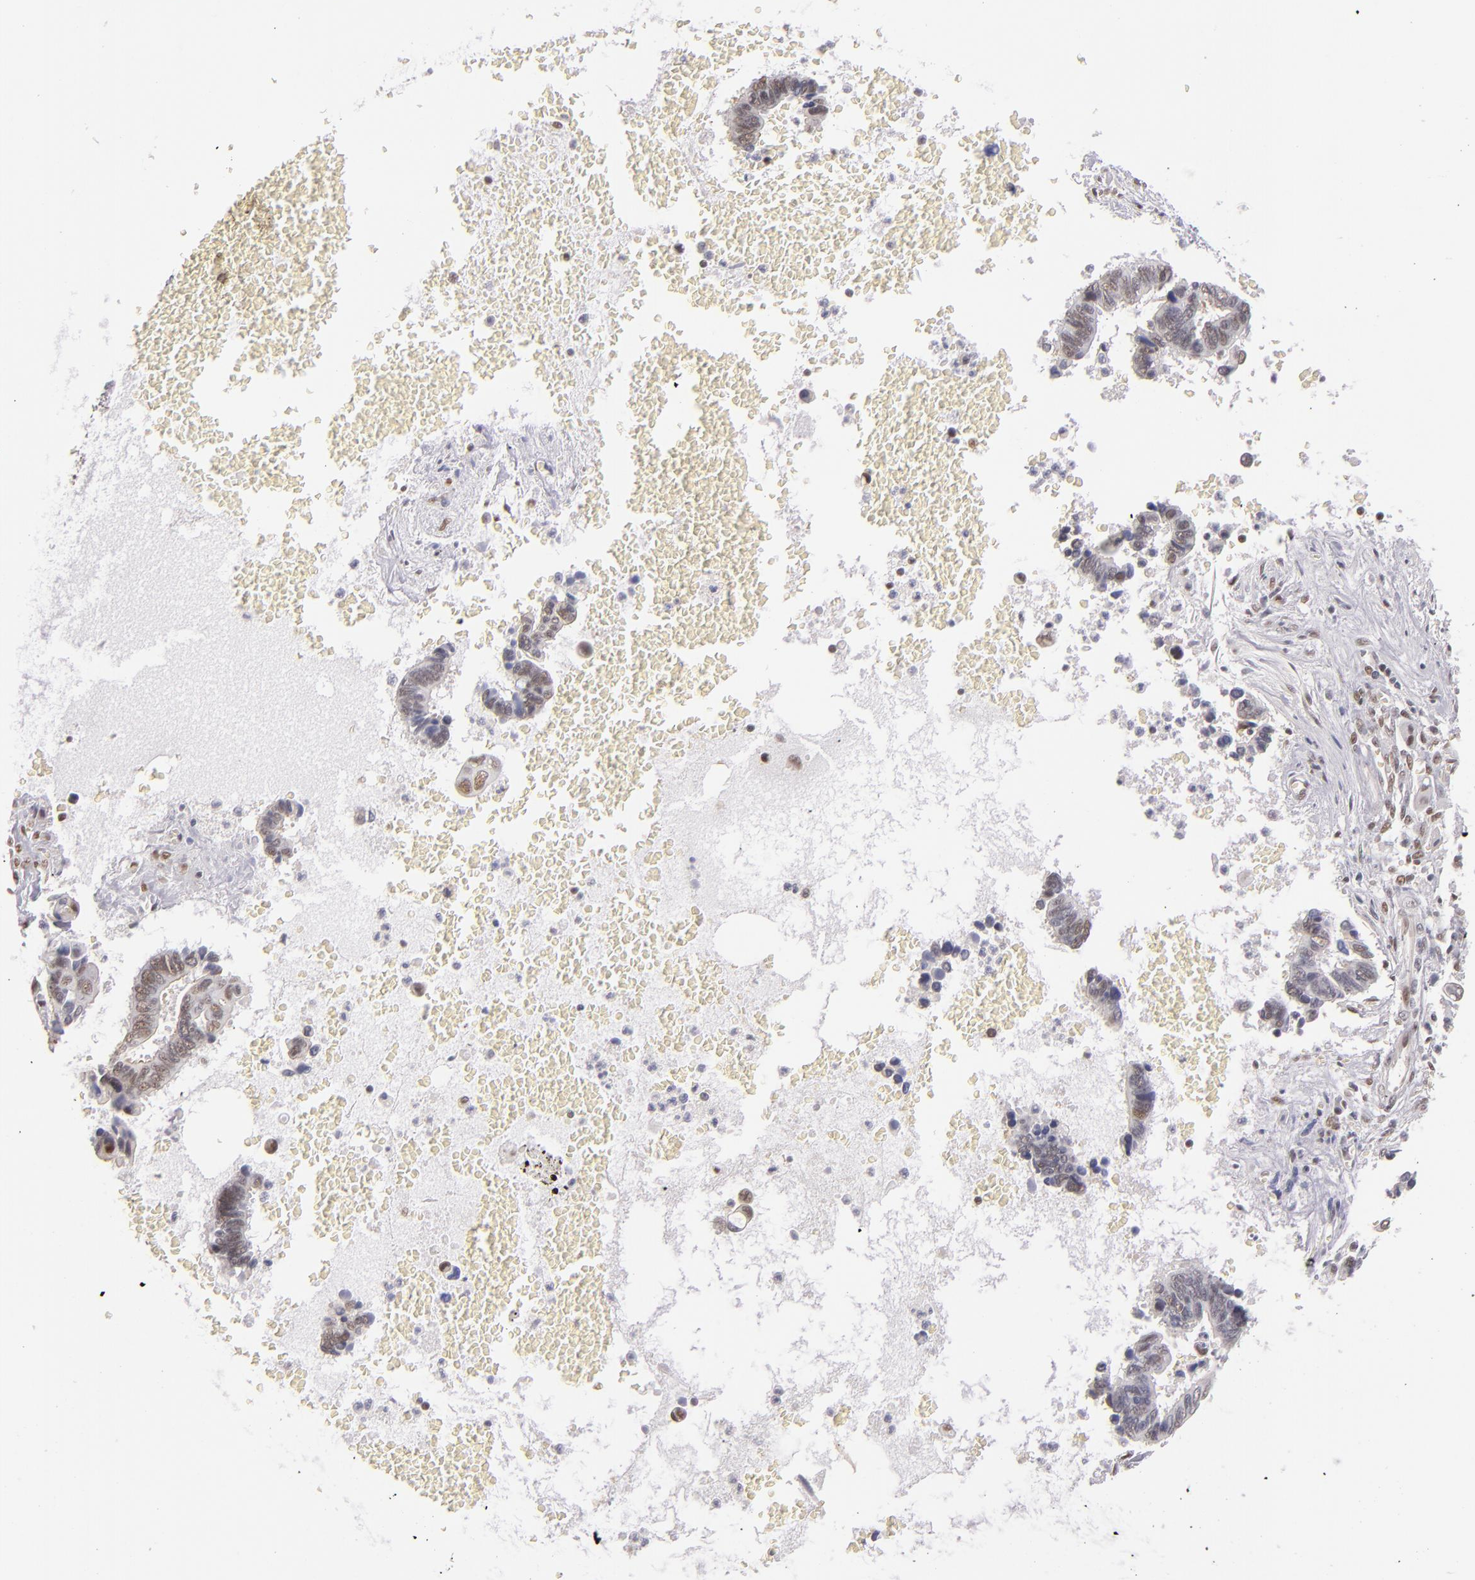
{"staining": {"intensity": "weak", "quantity": "25%-75%", "location": "nuclear"}, "tissue": "pancreatic cancer", "cell_type": "Tumor cells", "image_type": "cancer", "snomed": [{"axis": "morphology", "description": "Adenocarcinoma, NOS"}, {"axis": "topography", "description": "Pancreas"}], "caption": "Immunohistochemical staining of pancreatic cancer displays low levels of weak nuclear staining in approximately 25%-75% of tumor cells.", "gene": "NCOR2", "patient": {"sex": "female", "age": 70}}